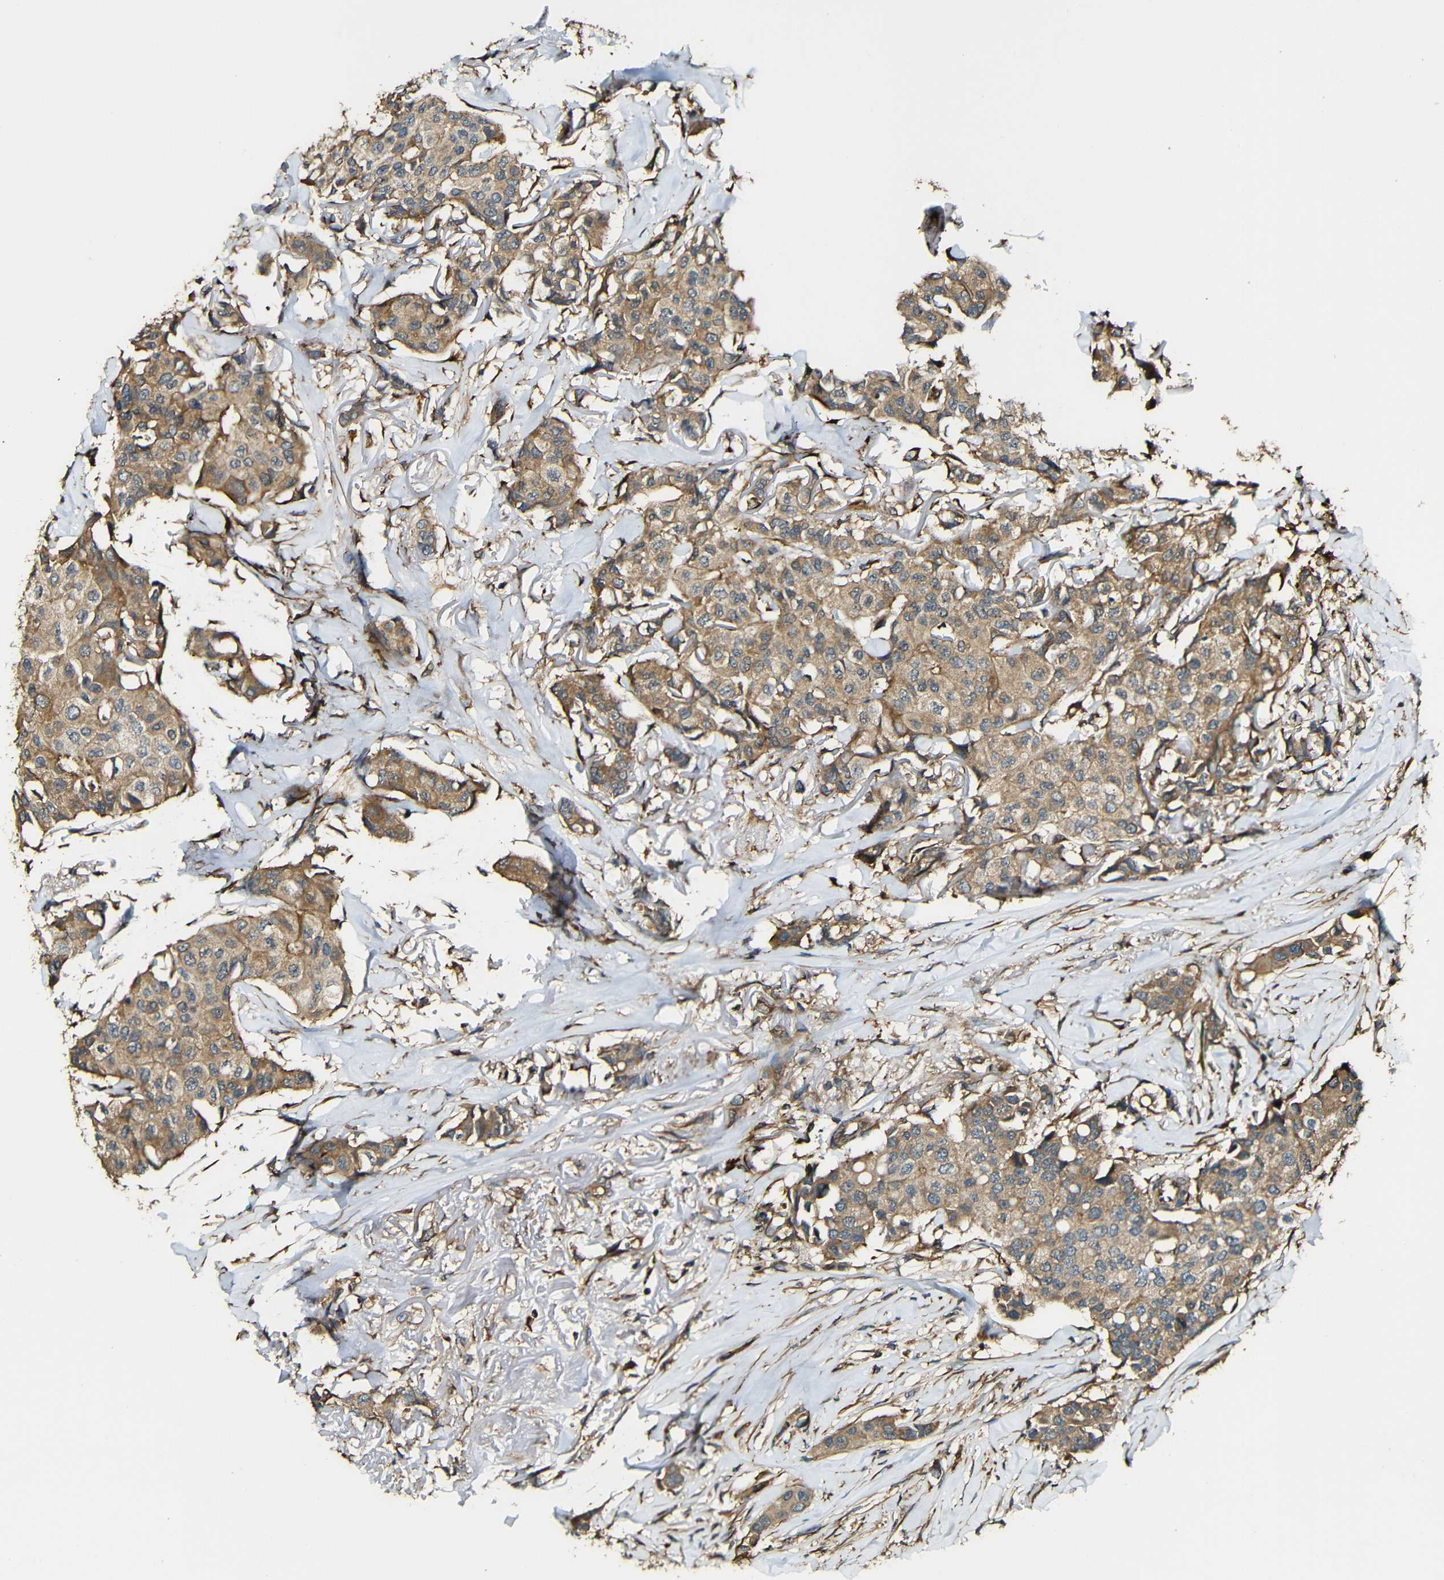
{"staining": {"intensity": "moderate", "quantity": ">75%", "location": "cytoplasmic/membranous"}, "tissue": "breast cancer", "cell_type": "Tumor cells", "image_type": "cancer", "snomed": [{"axis": "morphology", "description": "Duct carcinoma"}, {"axis": "topography", "description": "Breast"}], "caption": "Breast cancer (intraductal carcinoma) tissue demonstrates moderate cytoplasmic/membranous expression in approximately >75% of tumor cells", "gene": "CASP8", "patient": {"sex": "female", "age": 80}}